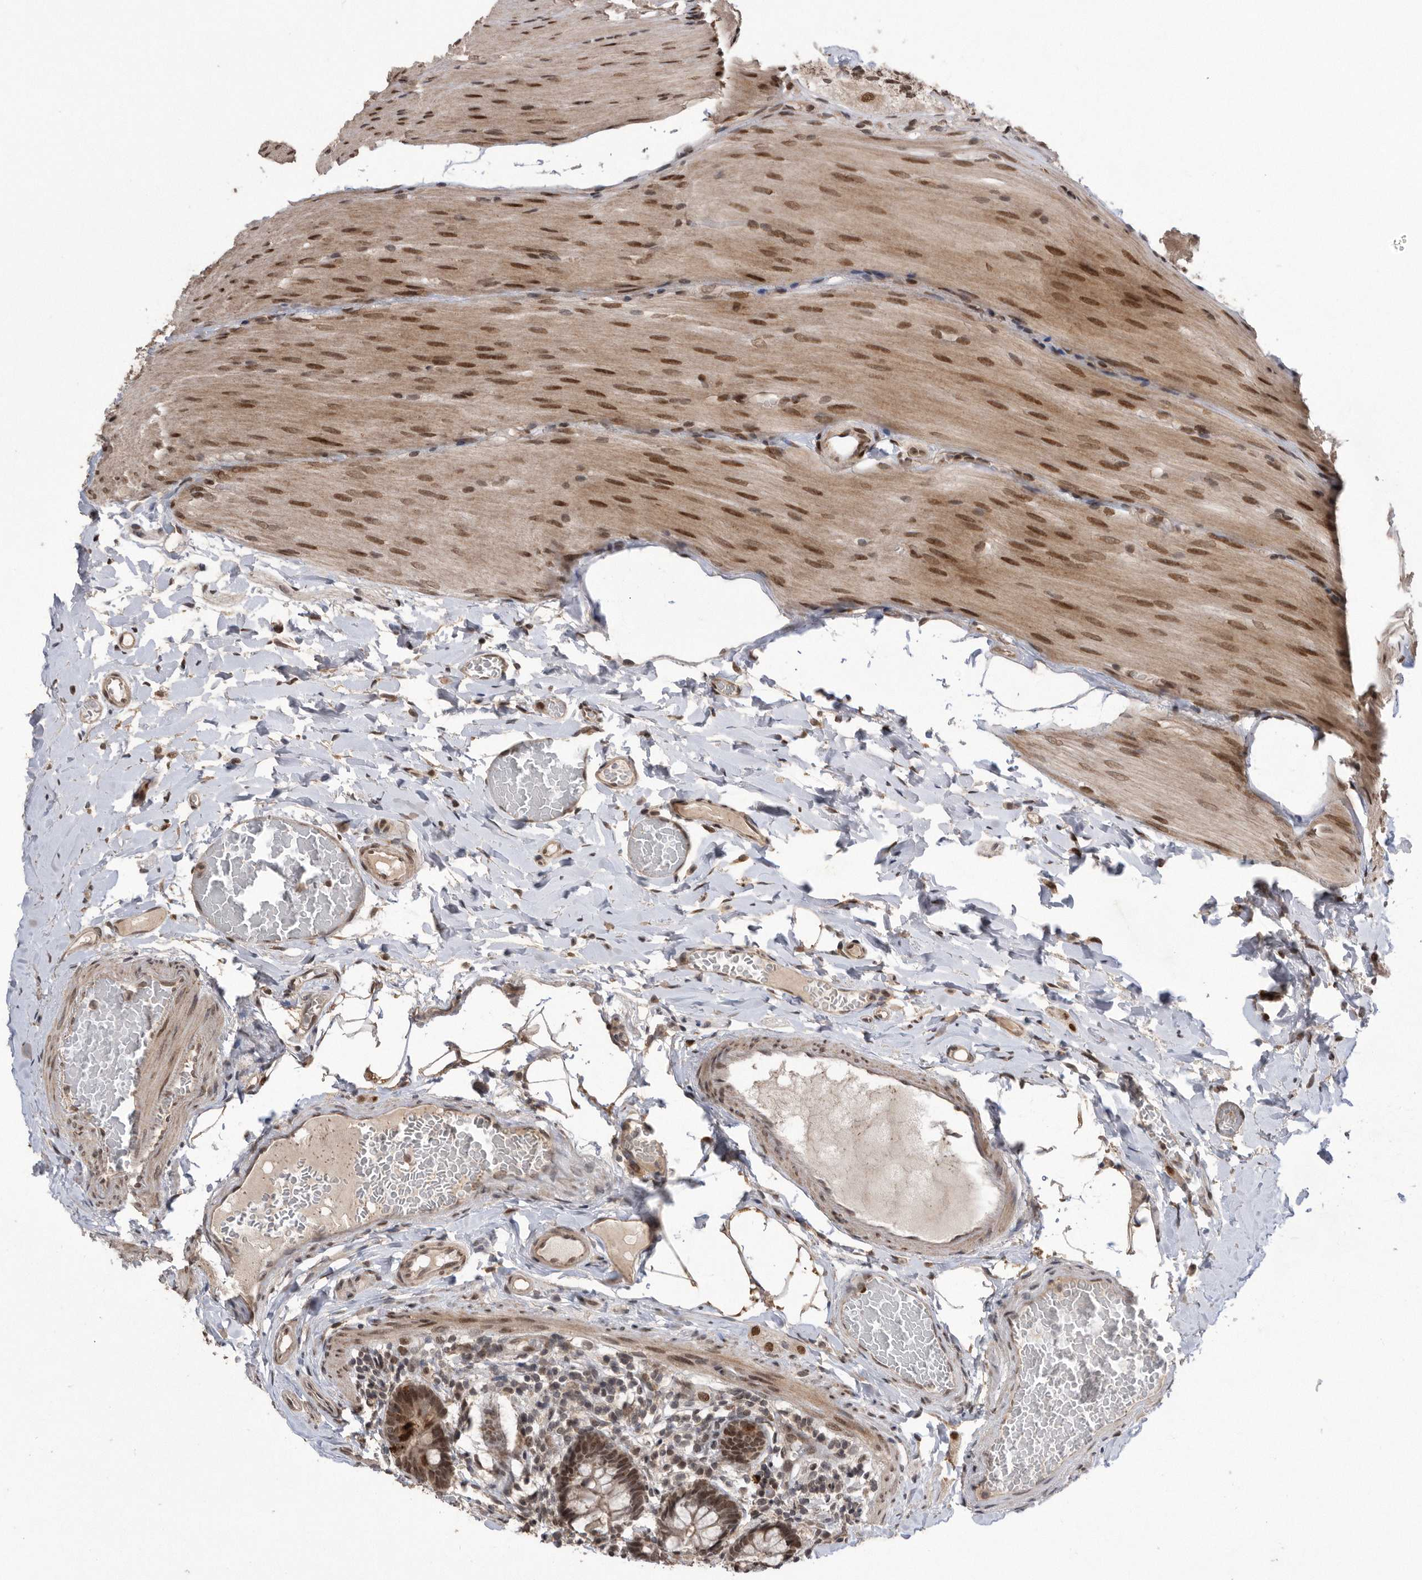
{"staining": {"intensity": "strong", "quantity": ">75%", "location": "cytoplasmic/membranous,nuclear"}, "tissue": "small intestine", "cell_type": "Glandular cells", "image_type": "normal", "snomed": [{"axis": "morphology", "description": "Normal tissue, NOS"}, {"axis": "topography", "description": "Small intestine"}], "caption": "DAB immunohistochemical staining of unremarkable human small intestine displays strong cytoplasmic/membranous,nuclear protein positivity in about >75% of glandular cells. The protein of interest is shown in brown color, while the nuclei are stained blue.", "gene": "TDRD3", "patient": {"sex": "male", "age": 41}}